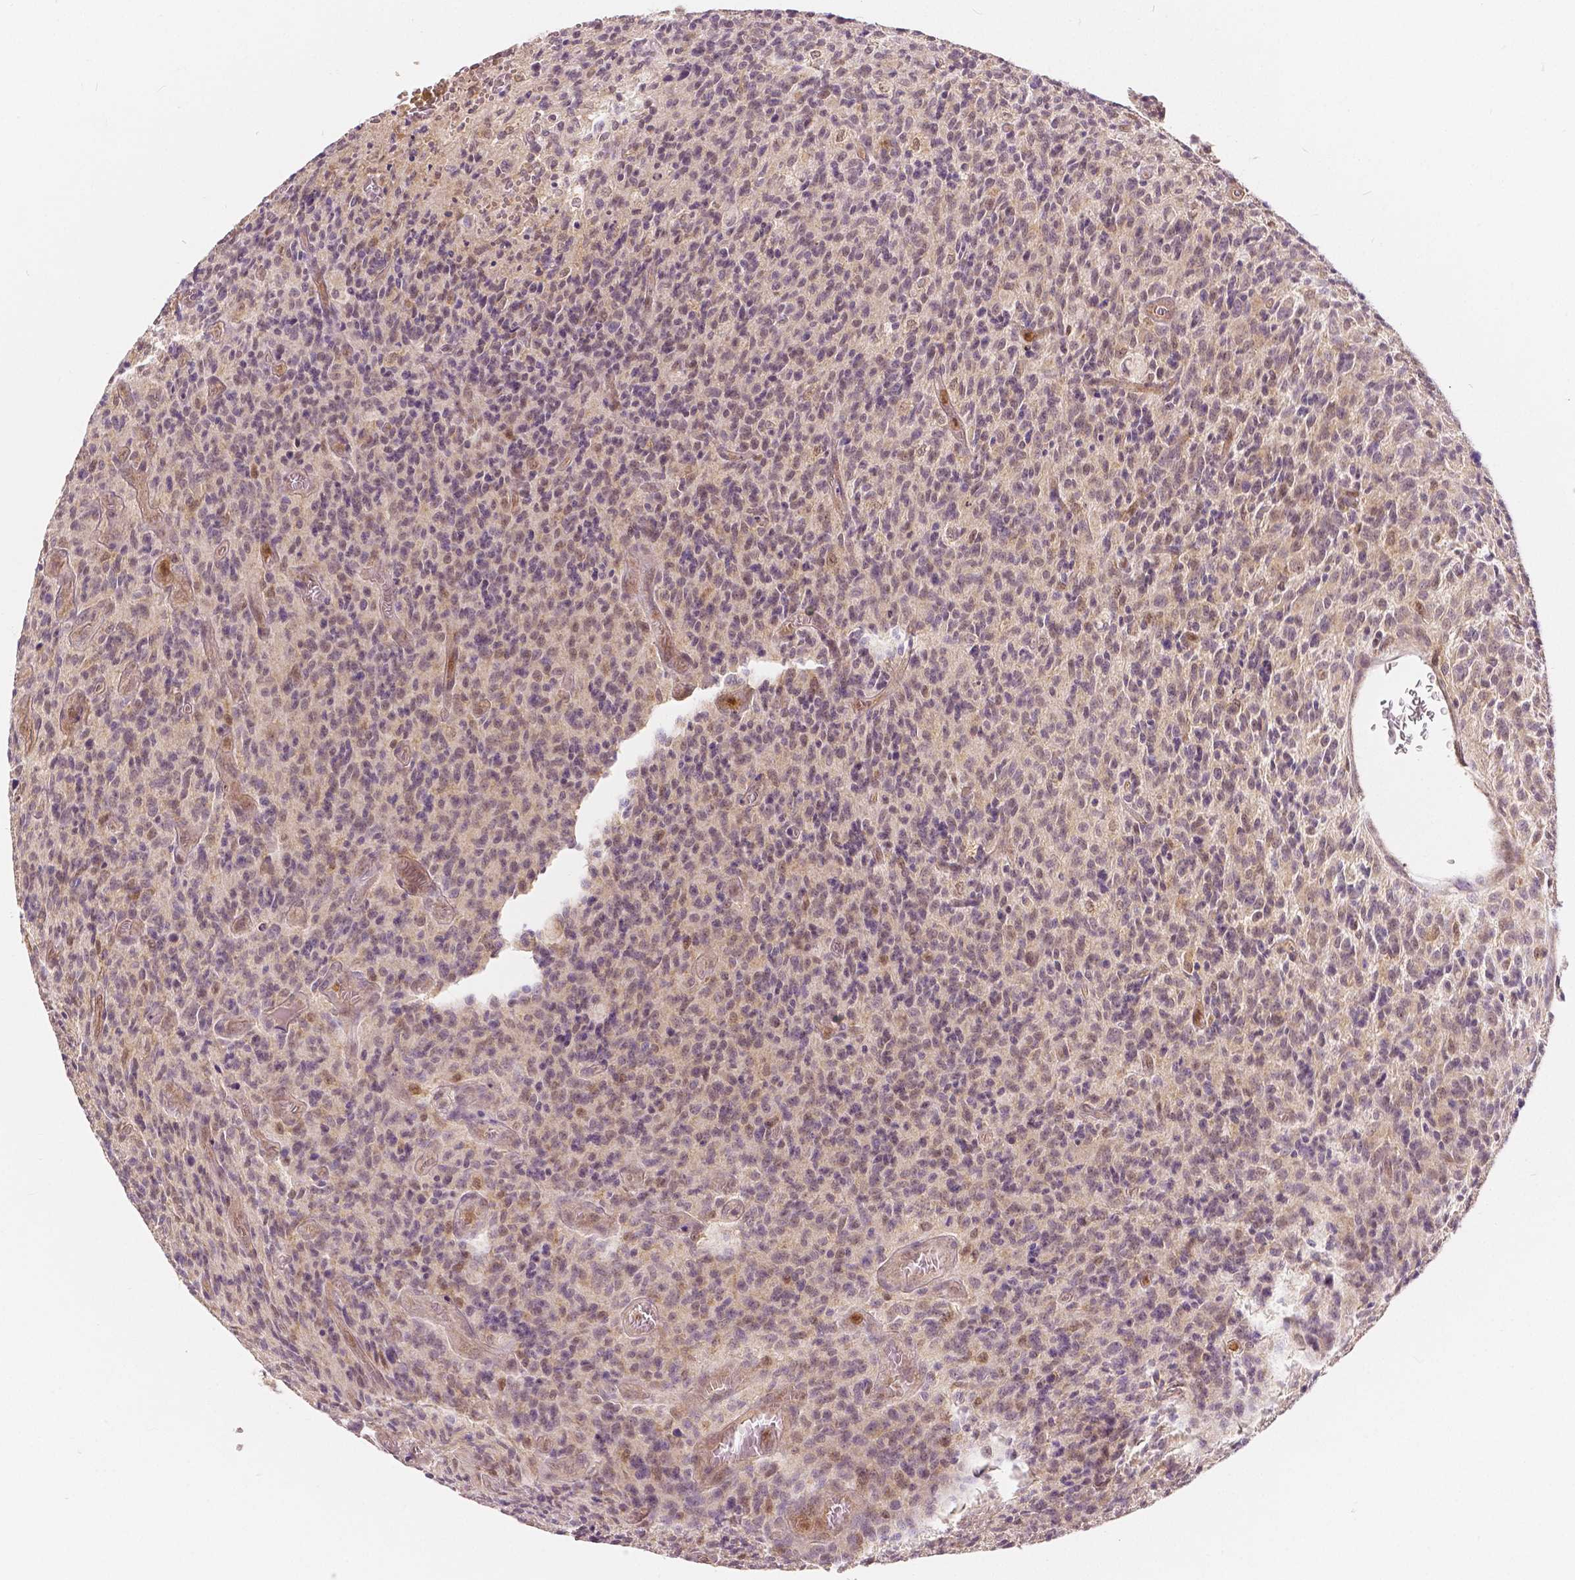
{"staining": {"intensity": "weak", "quantity": "25%-75%", "location": "cytoplasmic/membranous,nuclear"}, "tissue": "glioma", "cell_type": "Tumor cells", "image_type": "cancer", "snomed": [{"axis": "morphology", "description": "Glioma, malignant, High grade"}, {"axis": "topography", "description": "Brain"}], "caption": "Tumor cells show weak cytoplasmic/membranous and nuclear expression in about 25%-75% of cells in malignant glioma (high-grade).", "gene": "NAPRT", "patient": {"sex": "male", "age": 76}}